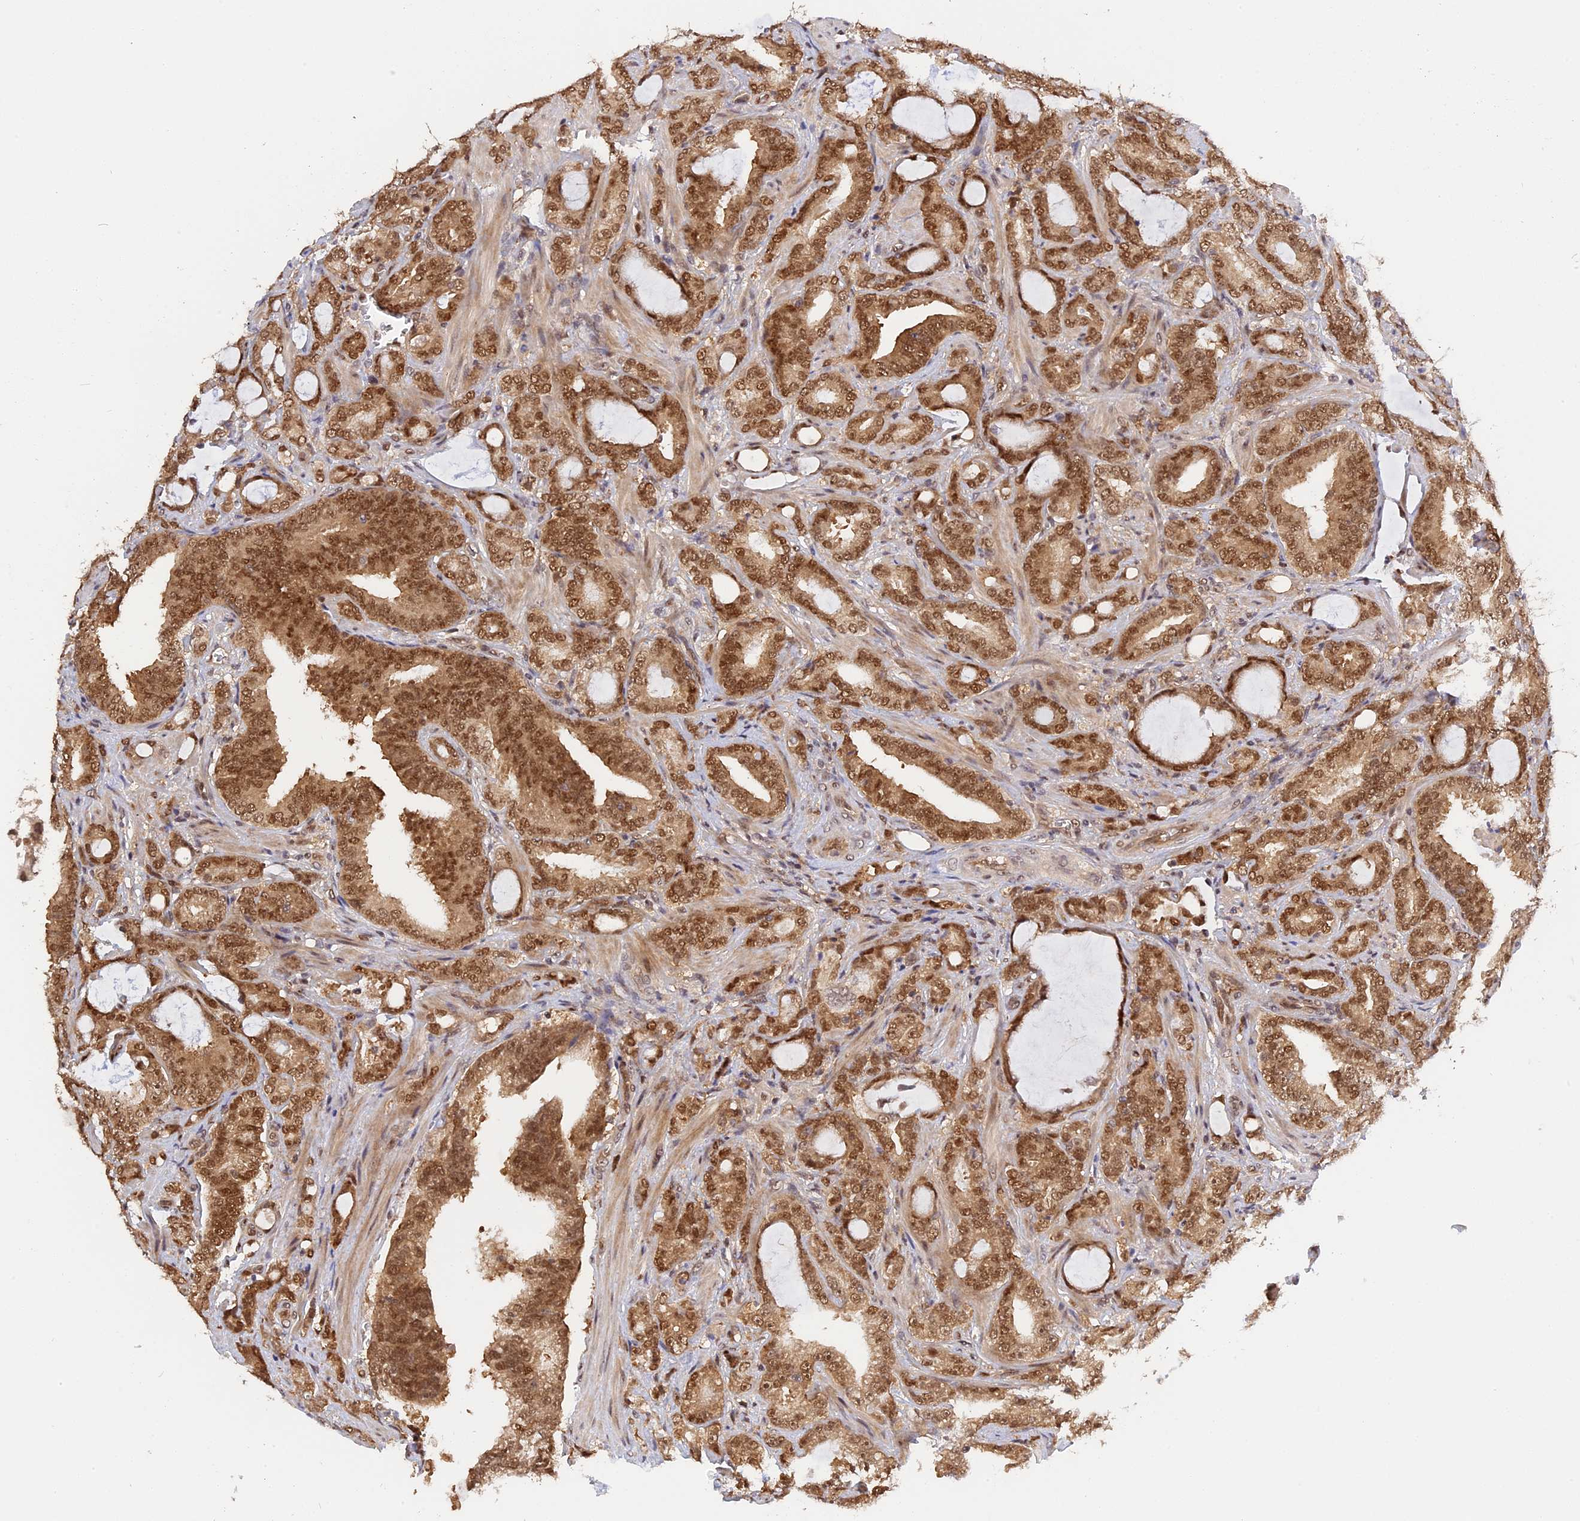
{"staining": {"intensity": "moderate", "quantity": ">75%", "location": "cytoplasmic/membranous,nuclear"}, "tissue": "prostate cancer", "cell_type": "Tumor cells", "image_type": "cancer", "snomed": [{"axis": "morphology", "description": "Adenocarcinoma, High grade"}, {"axis": "topography", "description": "Prostate and seminal vesicle, NOS"}], "caption": "Prostate cancer (high-grade adenocarcinoma) stained with DAB IHC demonstrates medium levels of moderate cytoplasmic/membranous and nuclear staining in approximately >75% of tumor cells.", "gene": "ZNF428", "patient": {"sex": "male", "age": 67}}